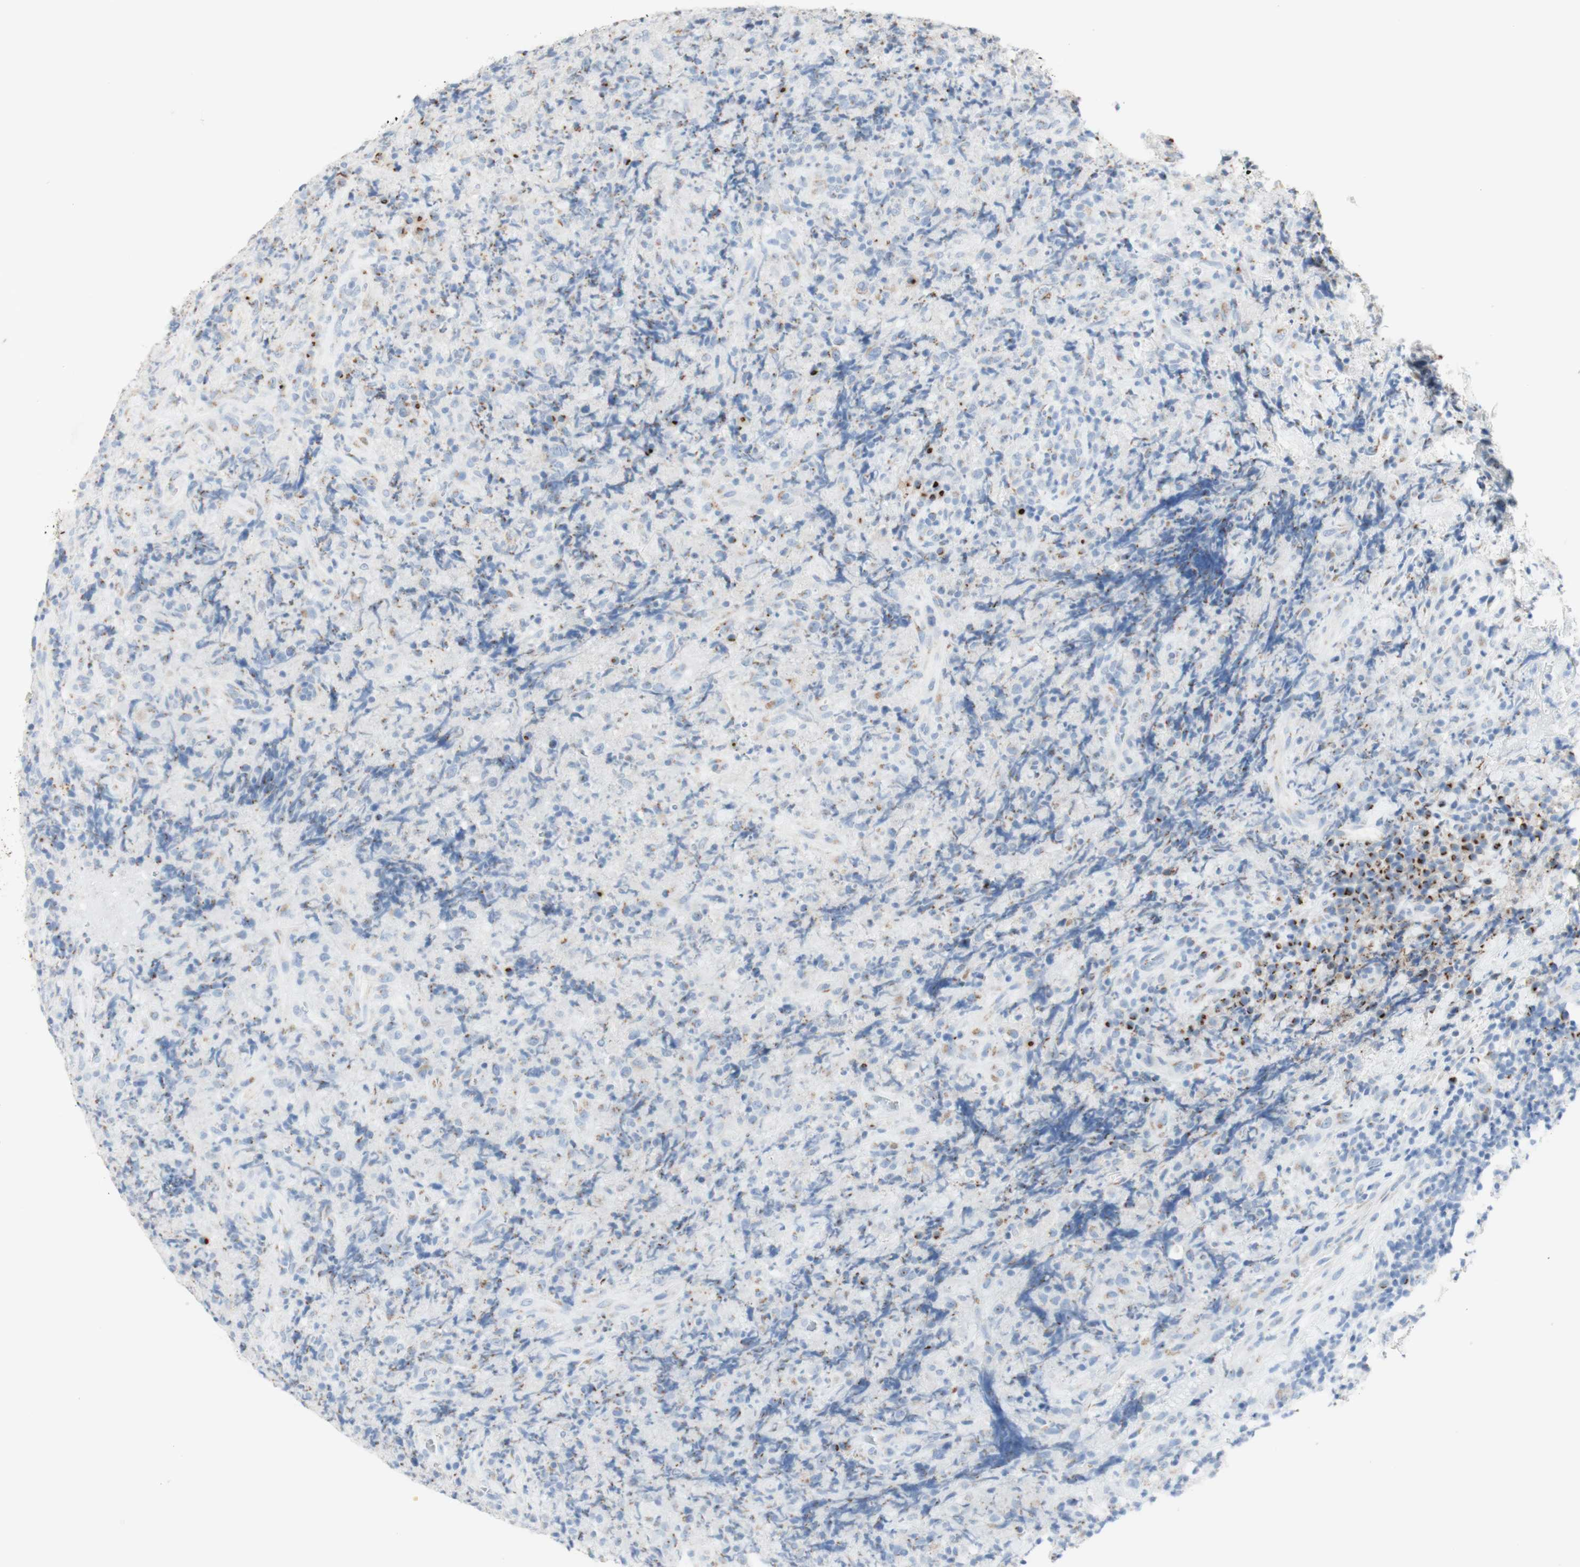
{"staining": {"intensity": "moderate", "quantity": "<25%", "location": "cytoplasmic/membranous"}, "tissue": "lymphoma", "cell_type": "Tumor cells", "image_type": "cancer", "snomed": [{"axis": "morphology", "description": "Malignant lymphoma, non-Hodgkin's type, High grade"}, {"axis": "topography", "description": "Tonsil"}], "caption": "High-grade malignant lymphoma, non-Hodgkin's type was stained to show a protein in brown. There is low levels of moderate cytoplasmic/membranous staining in approximately <25% of tumor cells.", "gene": "MANEA", "patient": {"sex": "female", "age": 36}}